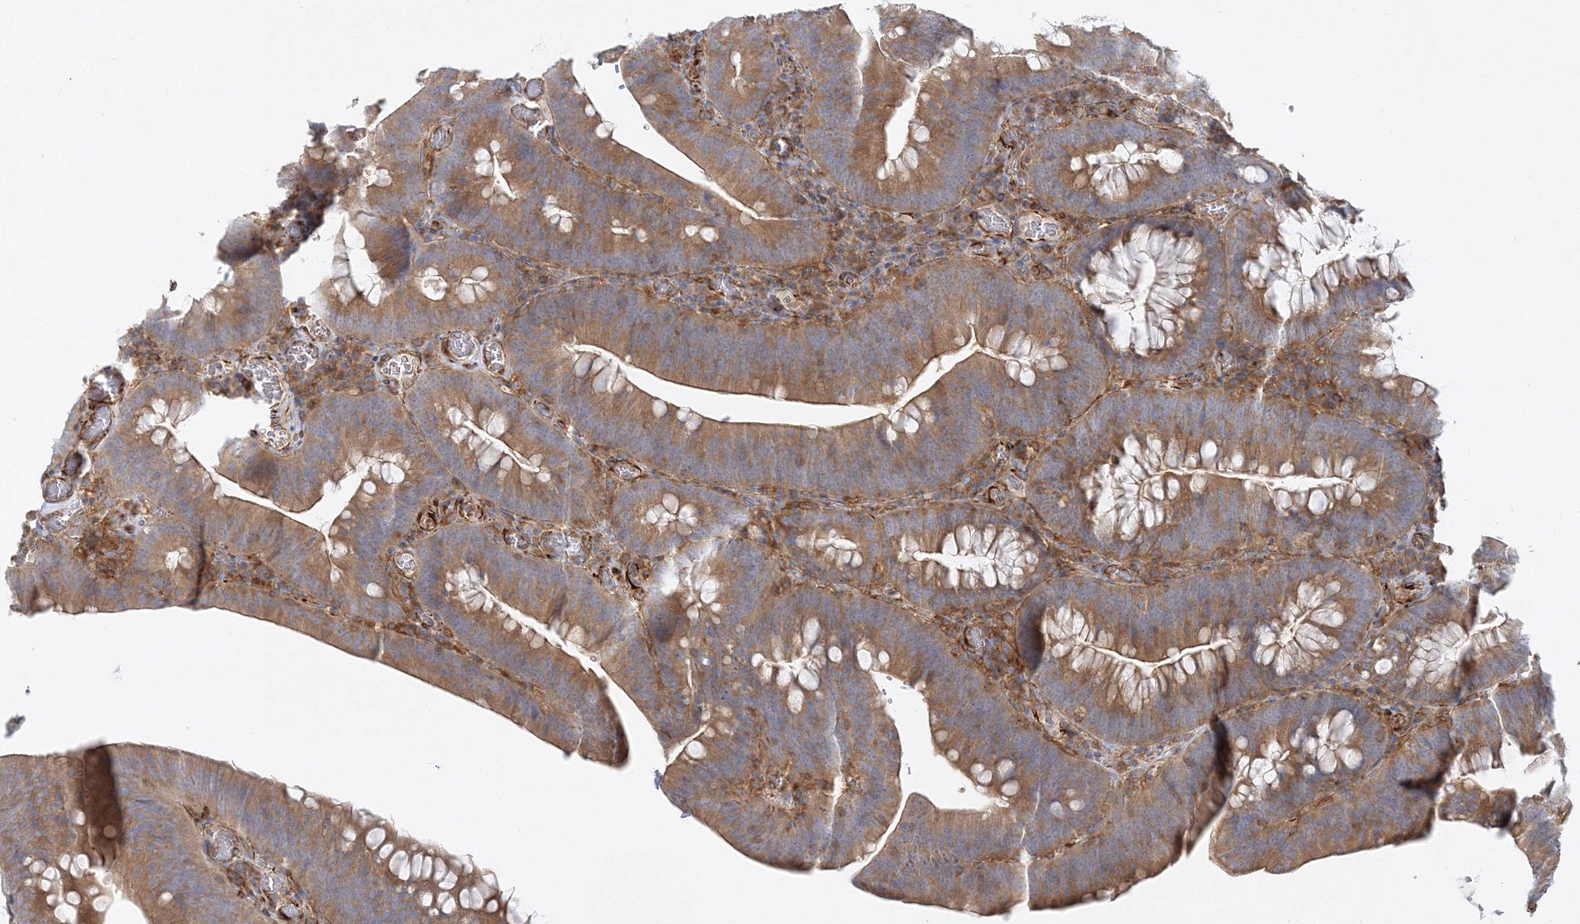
{"staining": {"intensity": "moderate", "quantity": ">75%", "location": "cytoplasmic/membranous"}, "tissue": "colorectal cancer", "cell_type": "Tumor cells", "image_type": "cancer", "snomed": [{"axis": "morphology", "description": "Normal tissue, NOS"}, {"axis": "topography", "description": "Colon"}], "caption": "Immunohistochemical staining of colorectal cancer displays moderate cytoplasmic/membranous protein expression in approximately >75% of tumor cells.", "gene": "WDR37", "patient": {"sex": "female", "age": 82}}